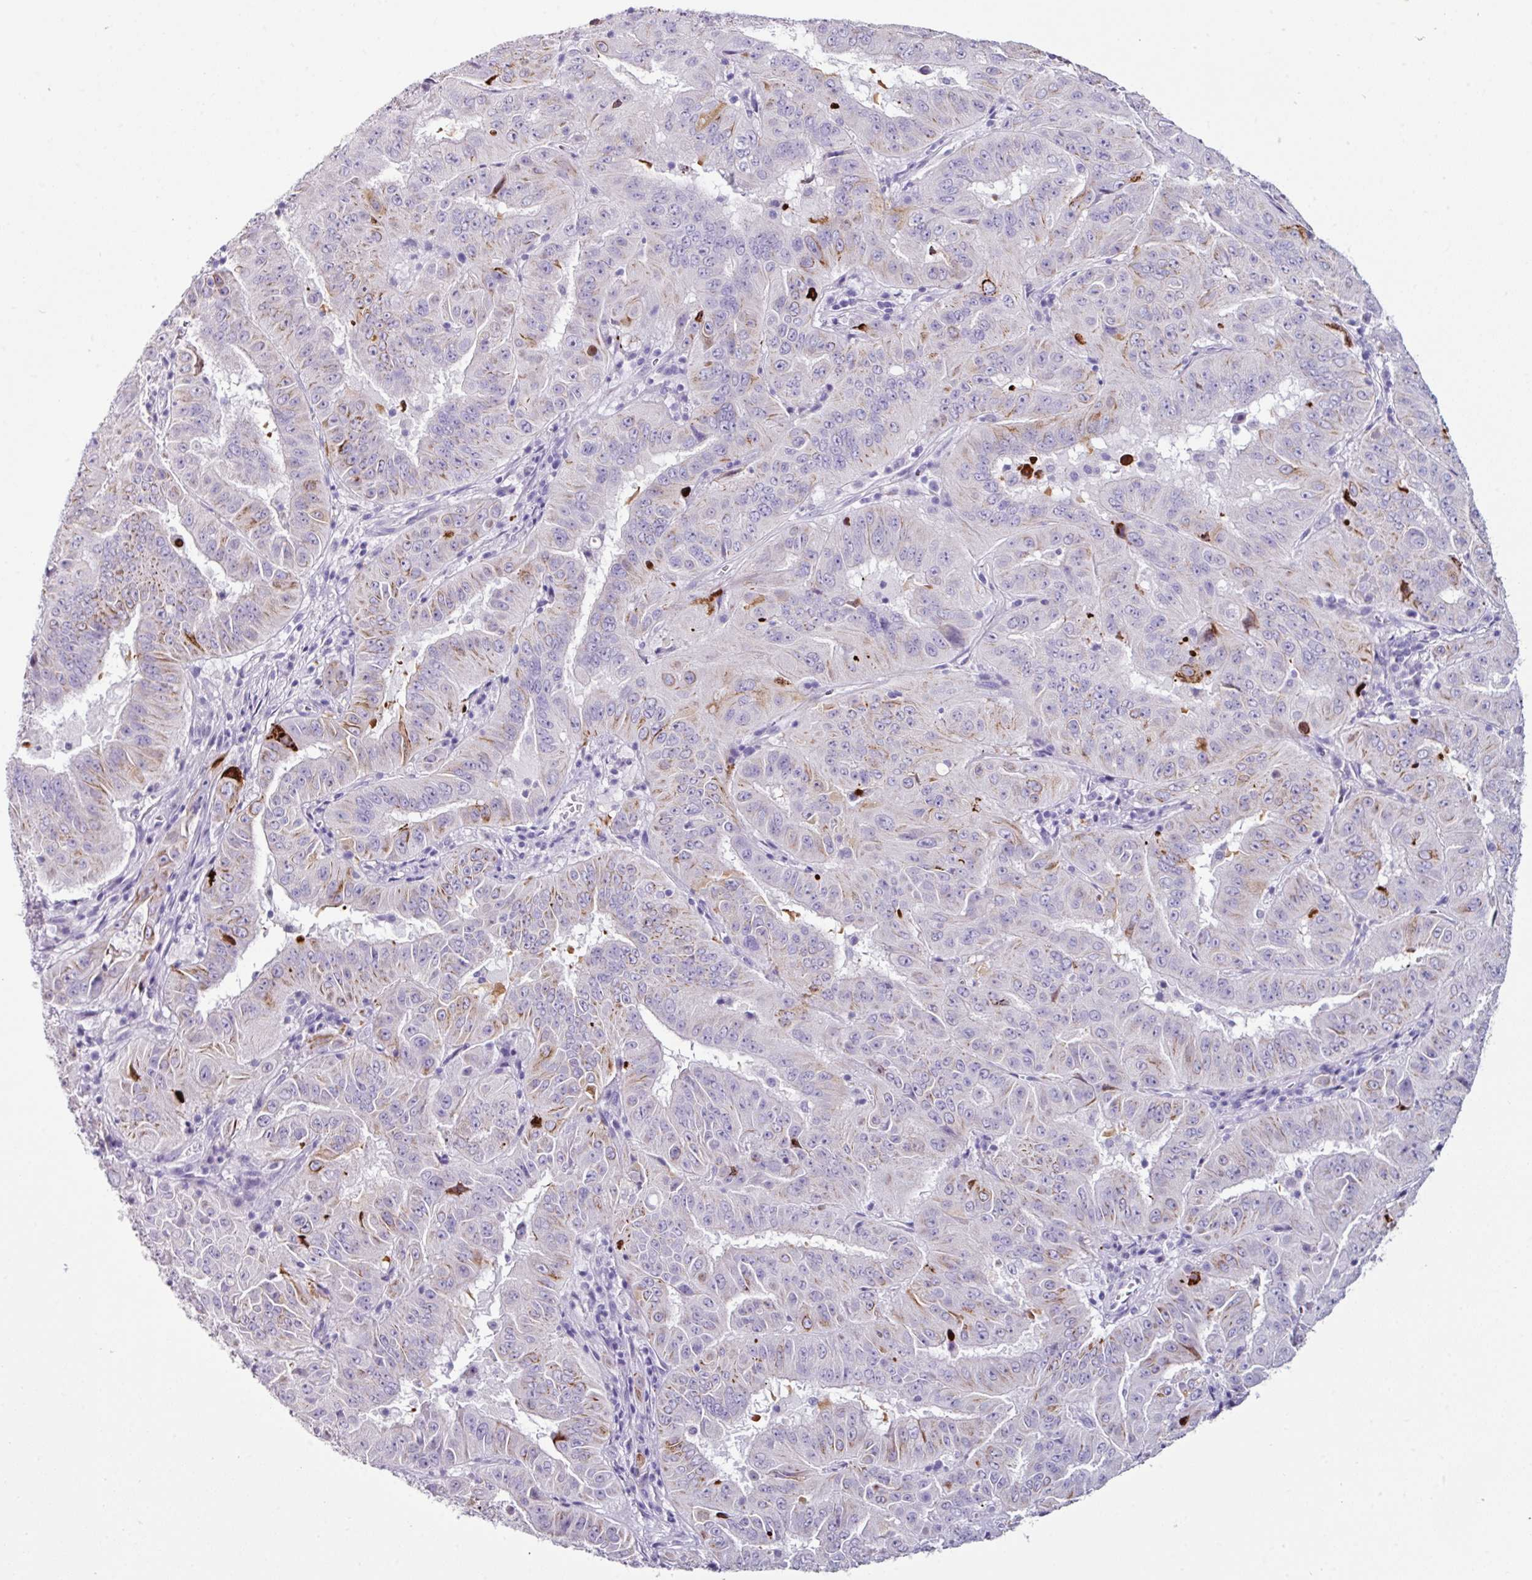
{"staining": {"intensity": "strong", "quantity": "<25%", "location": "cytoplasmic/membranous"}, "tissue": "pancreatic cancer", "cell_type": "Tumor cells", "image_type": "cancer", "snomed": [{"axis": "morphology", "description": "Adenocarcinoma, NOS"}, {"axis": "topography", "description": "Pancreas"}], "caption": "Human pancreatic adenocarcinoma stained with a protein marker reveals strong staining in tumor cells.", "gene": "GLP2R", "patient": {"sex": "male", "age": 63}}